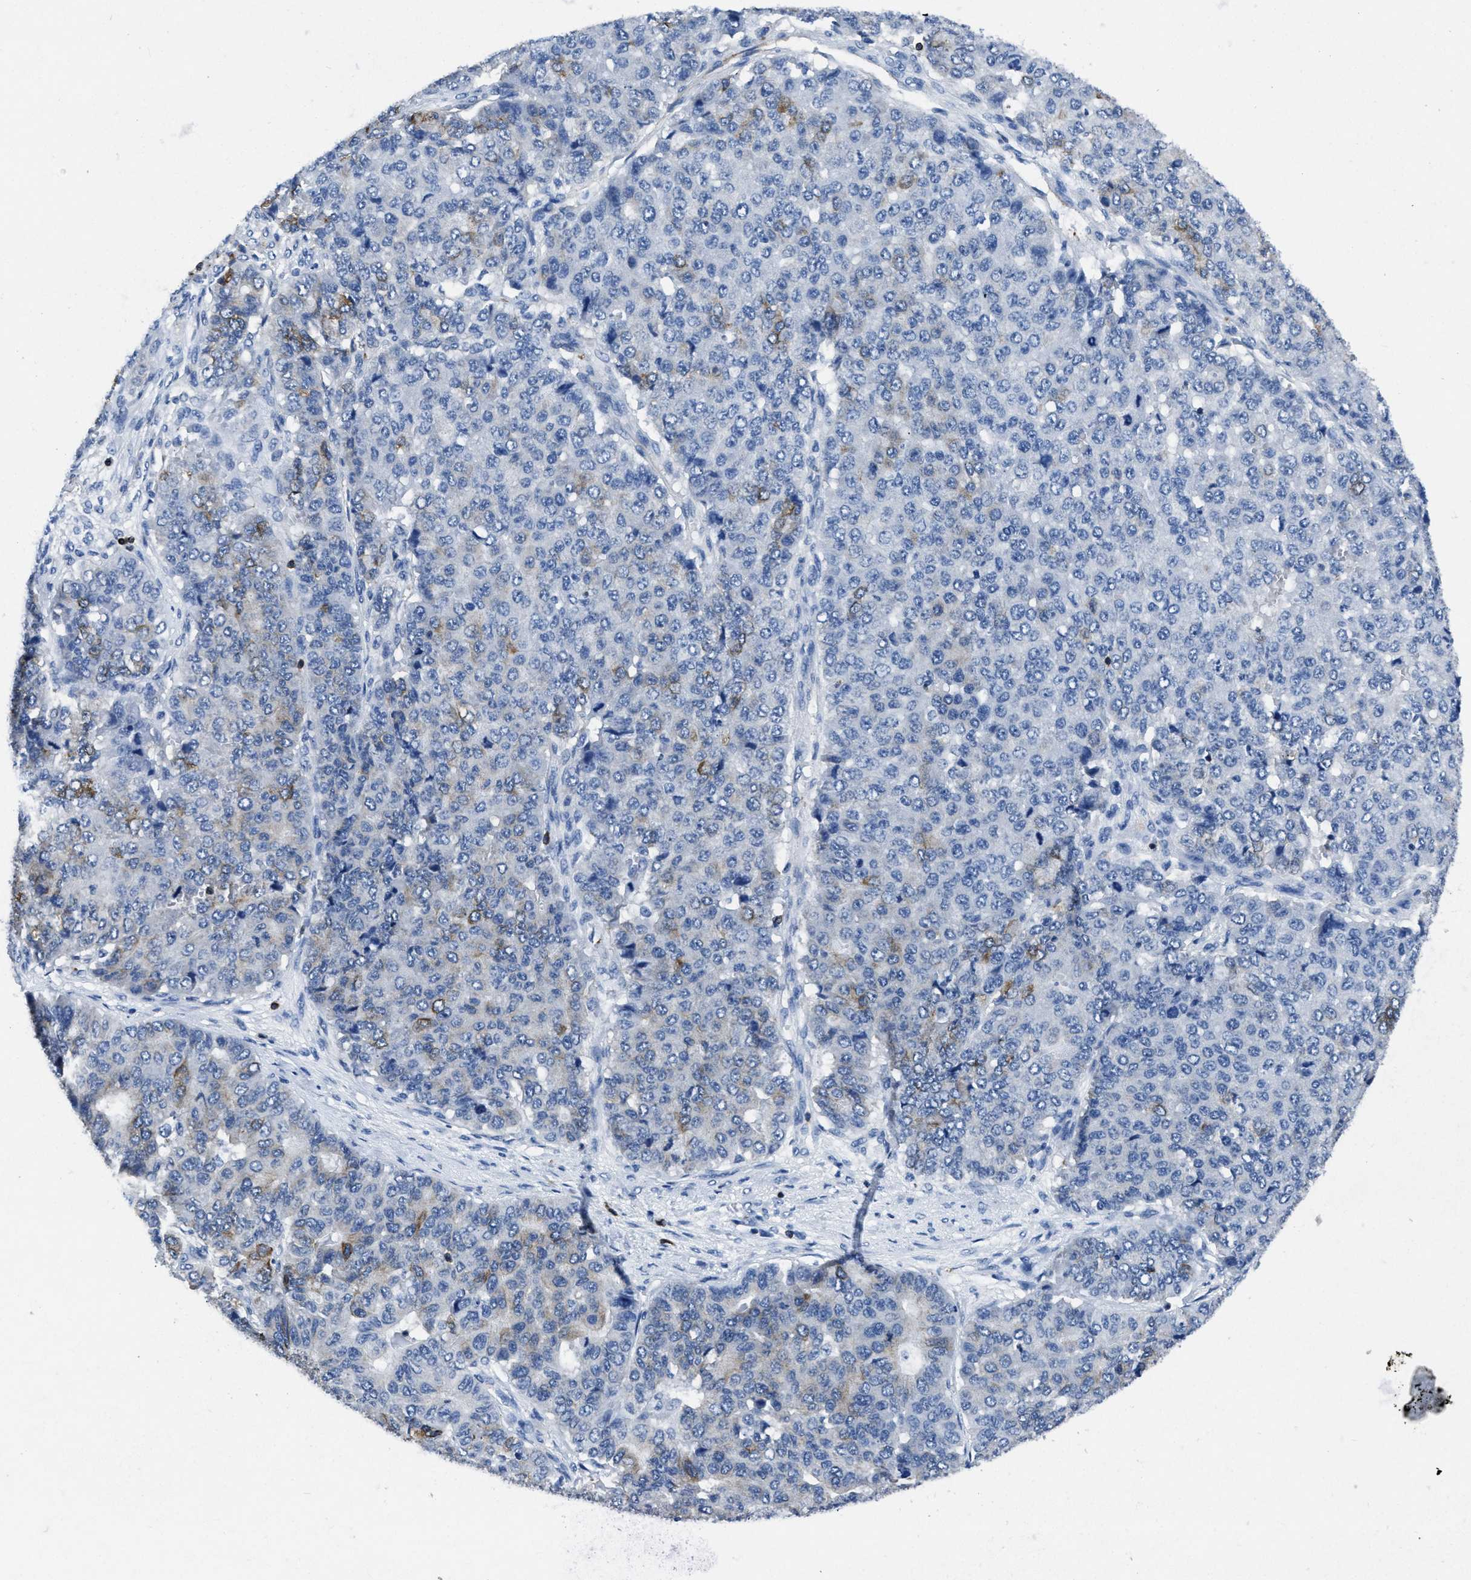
{"staining": {"intensity": "weak", "quantity": "25%-75%", "location": "cytoplasmic/membranous"}, "tissue": "pancreatic cancer", "cell_type": "Tumor cells", "image_type": "cancer", "snomed": [{"axis": "morphology", "description": "Adenocarcinoma, NOS"}, {"axis": "topography", "description": "Pancreas"}], "caption": "Protein expression analysis of pancreatic cancer (adenocarcinoma) reveals weak cytoplasmic/membranous expression in about 25%-75% of tumor cells.", "gene": "ITGA3", "patient": {"sex": "male", "age": 50}}